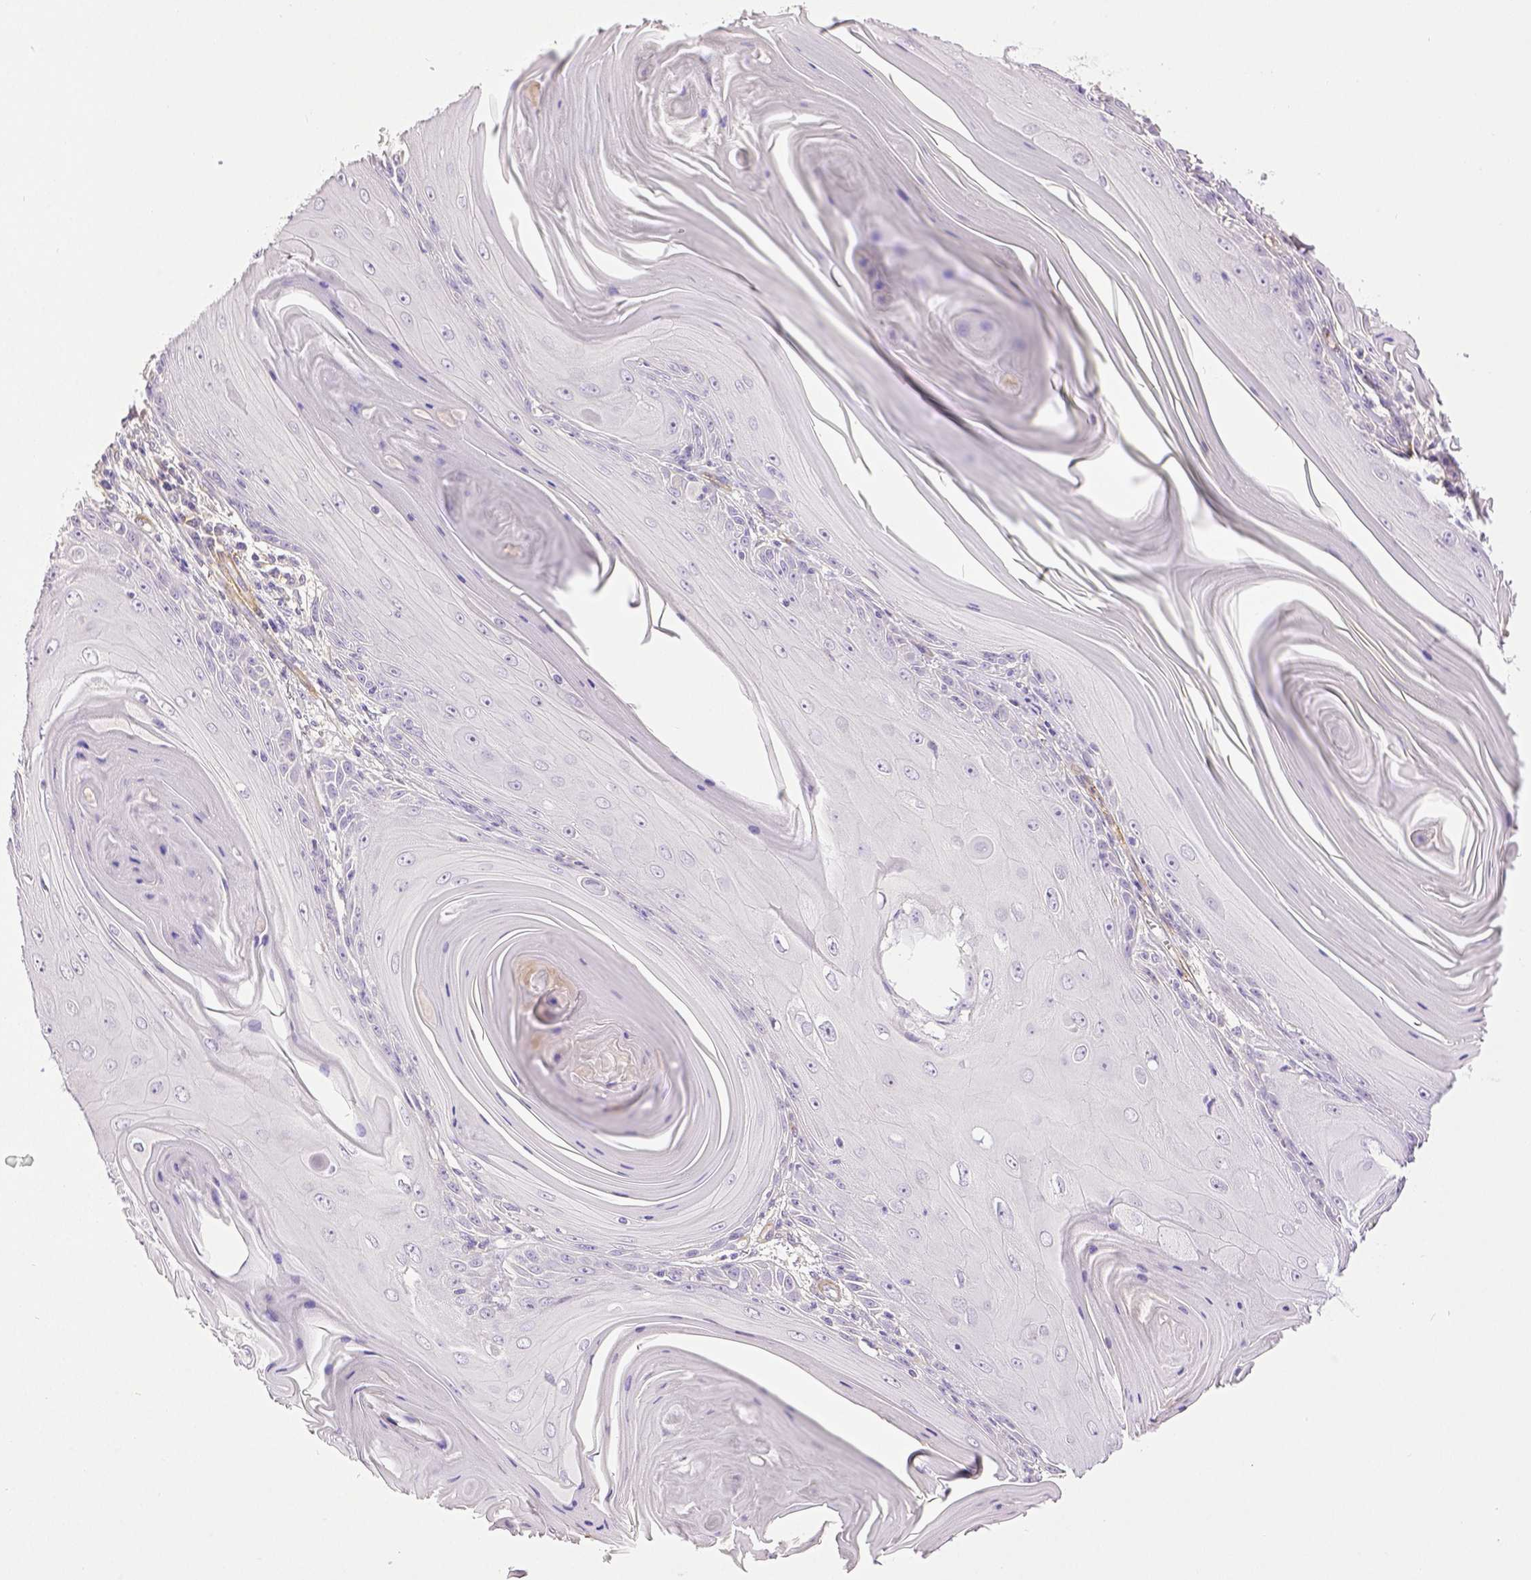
{"staining": {"intensity": "negative", "quantity": "none", "location": "none"}, "tissue": "skin cancer", "cell_type": "Tumor cells", "image_type": "cancer", "snomed": [{"axis": "morphology", "description": "Squamous cell carcinoma, NOS"}, {"axis": "topography", "description": "Skin"}, {"axis": "topography", "description": "Vulva"}], "caption": "Immunohistochemistry (IHC) micrograph of skin squamous cell carcinoma stained for a protein (brown), which demonstrates no positivity in tumor cells. Nuclei are stained in blue.", "gene": "THY1", "patient": {"sex": "female", "age": 85}}